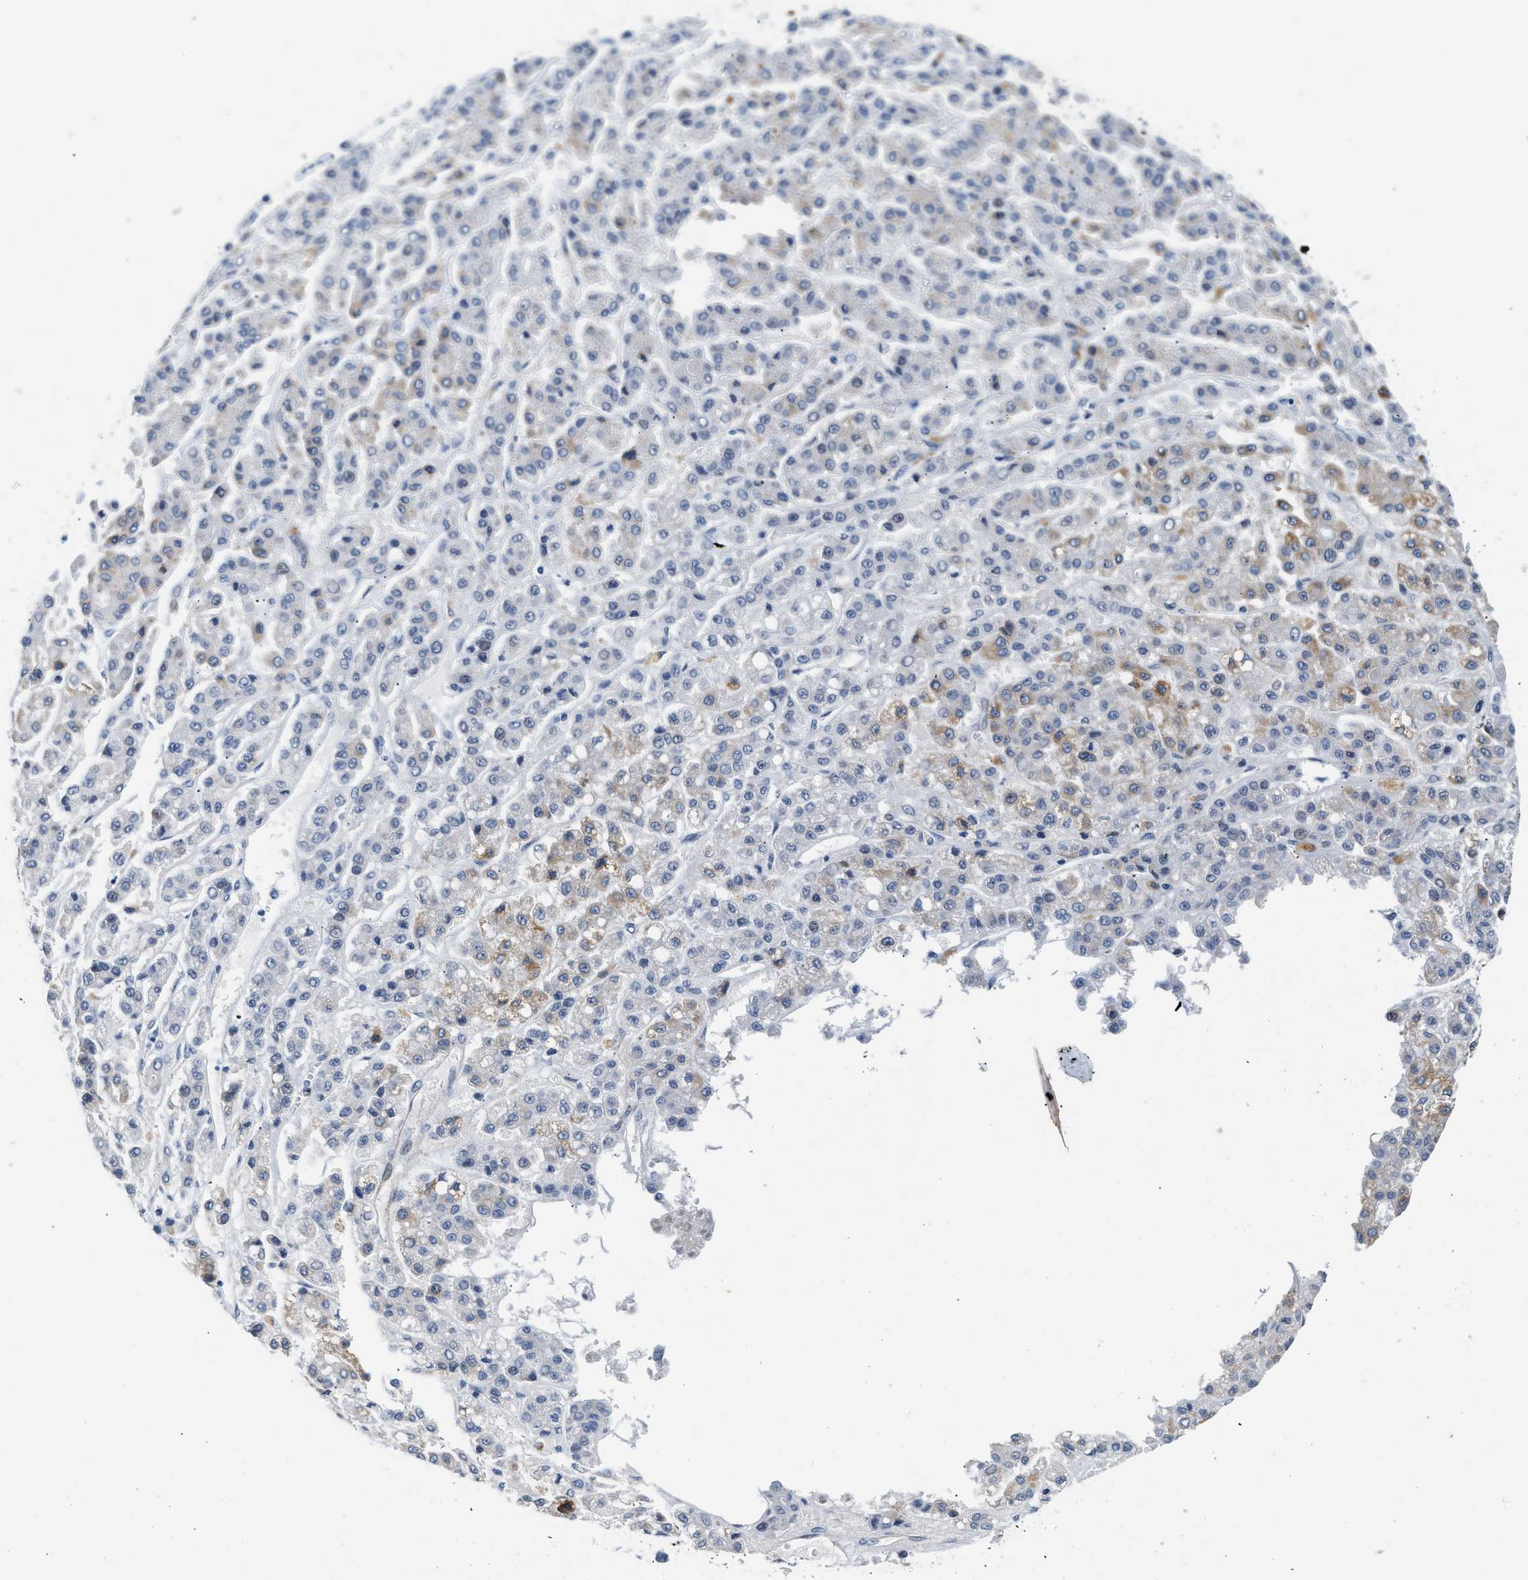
{"staining": {"intensity": "moderate", "quantity": "<25%", "location": "cytoplasmic/membranous"}, "tissue": "liver cancer", "cell_type": "Tumor cells", "image_type": "cancer", "snomed": [{"axis": "morphology", "description": "Carcinoma, Hepatocellular, NOS"}, {"axis": "topography", "description": "Liver"}], "caption": "This is a micrograph of immunohistochemistry staining of liver hepatocellular carcinoma, which shows moderate positivity in the cytoplasmic/membranous of tumor cells.", "gene": "PPM1H", "patient": {"sex": "male", "age": 70}}